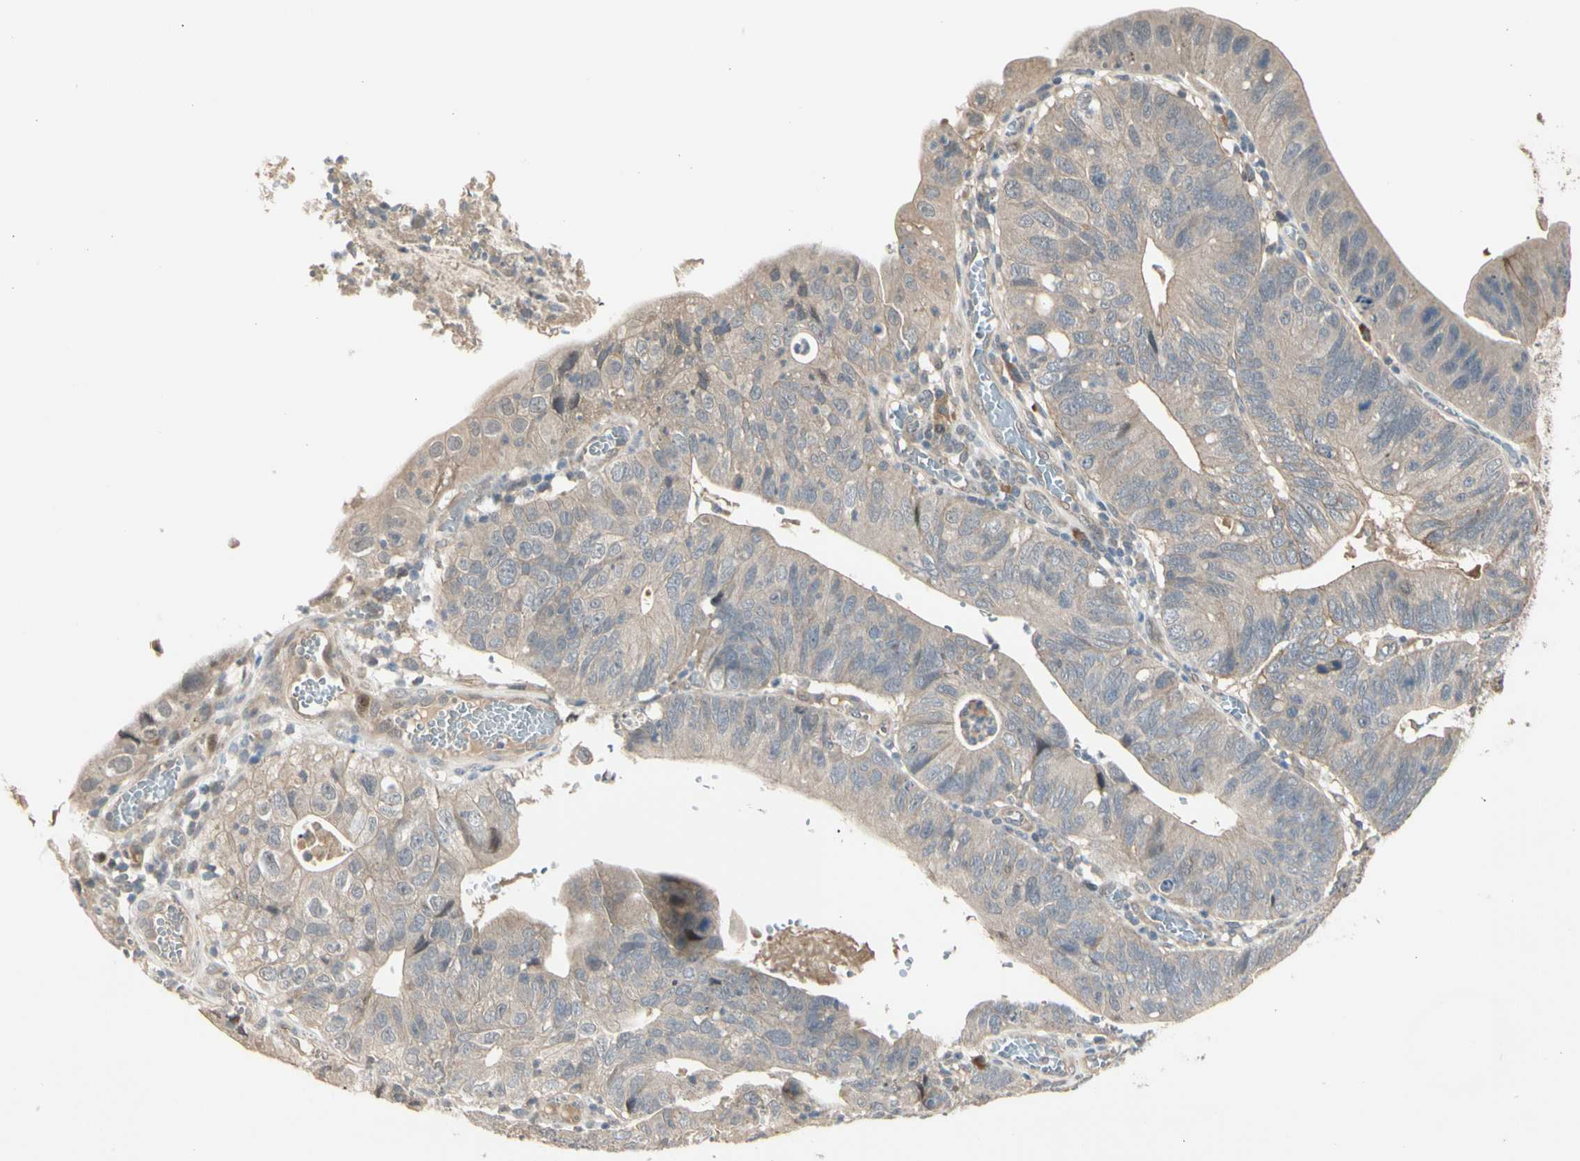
{"staining": {"intensity": "weak", "quantity": ">75%", "location": "cytoplasmic/membranous"}, "tissue": "stomach cancer", "cell_type": "Tumor cells", "image_type": "cancer", "snomed": [{"axis": "morphology", "description": "Adenocarcinoma, NOS"}, {"axis": "topography", "description": "Stomach"}], "caption": "Immunohistochemistry of human stomach cancer (adenocarcinoma) displays low levels of weak cytoplasmic/membranous positivity in about >75% of tumor cells. Using DAB (3,3'-diaminobenzidine) (brown) and hematoxylin (blue) stains, captured at high magnification using brightfield microscopy.", "gene": "ATG4C", "patient": {"sex": "male", "age": 59}}